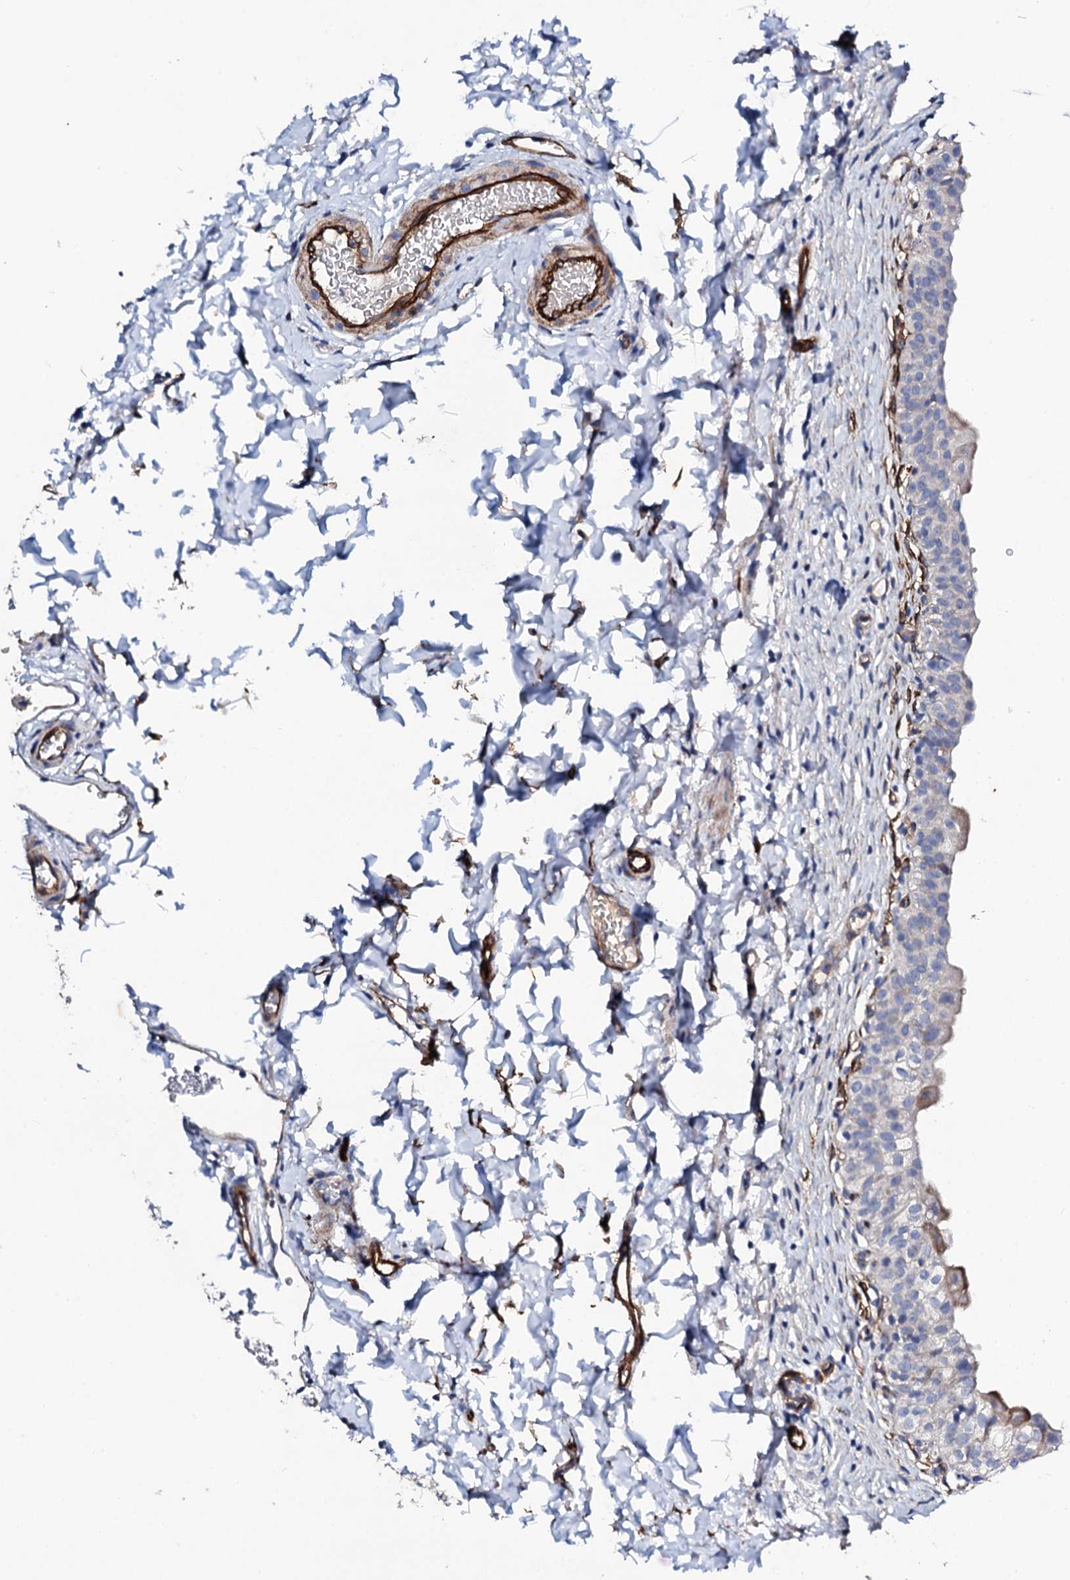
{"staining": {"intensity": "weak", "quantity": "<25%", "location": "cytoplasmic/membranous"}, "tissue": "urinary bladder", "cell_type": "Urothelial cells", "image_type": "normal", "snomed": [{"axis": "morphology", "description": "Normal tissue, NOS"}, {"axis": "topography", "description": "Urinary bladder"}], "caption": "A high-resolution micrograph shows immunohistochemistry staining of normal urinary bladder, which demonstrates no significant staining in urothelial cells. (Immunohistochemistry (ihc), brightfield microscopy, high magnification).", "gene": "DBX1", "patient": {"sex": "male", "age": 55}}